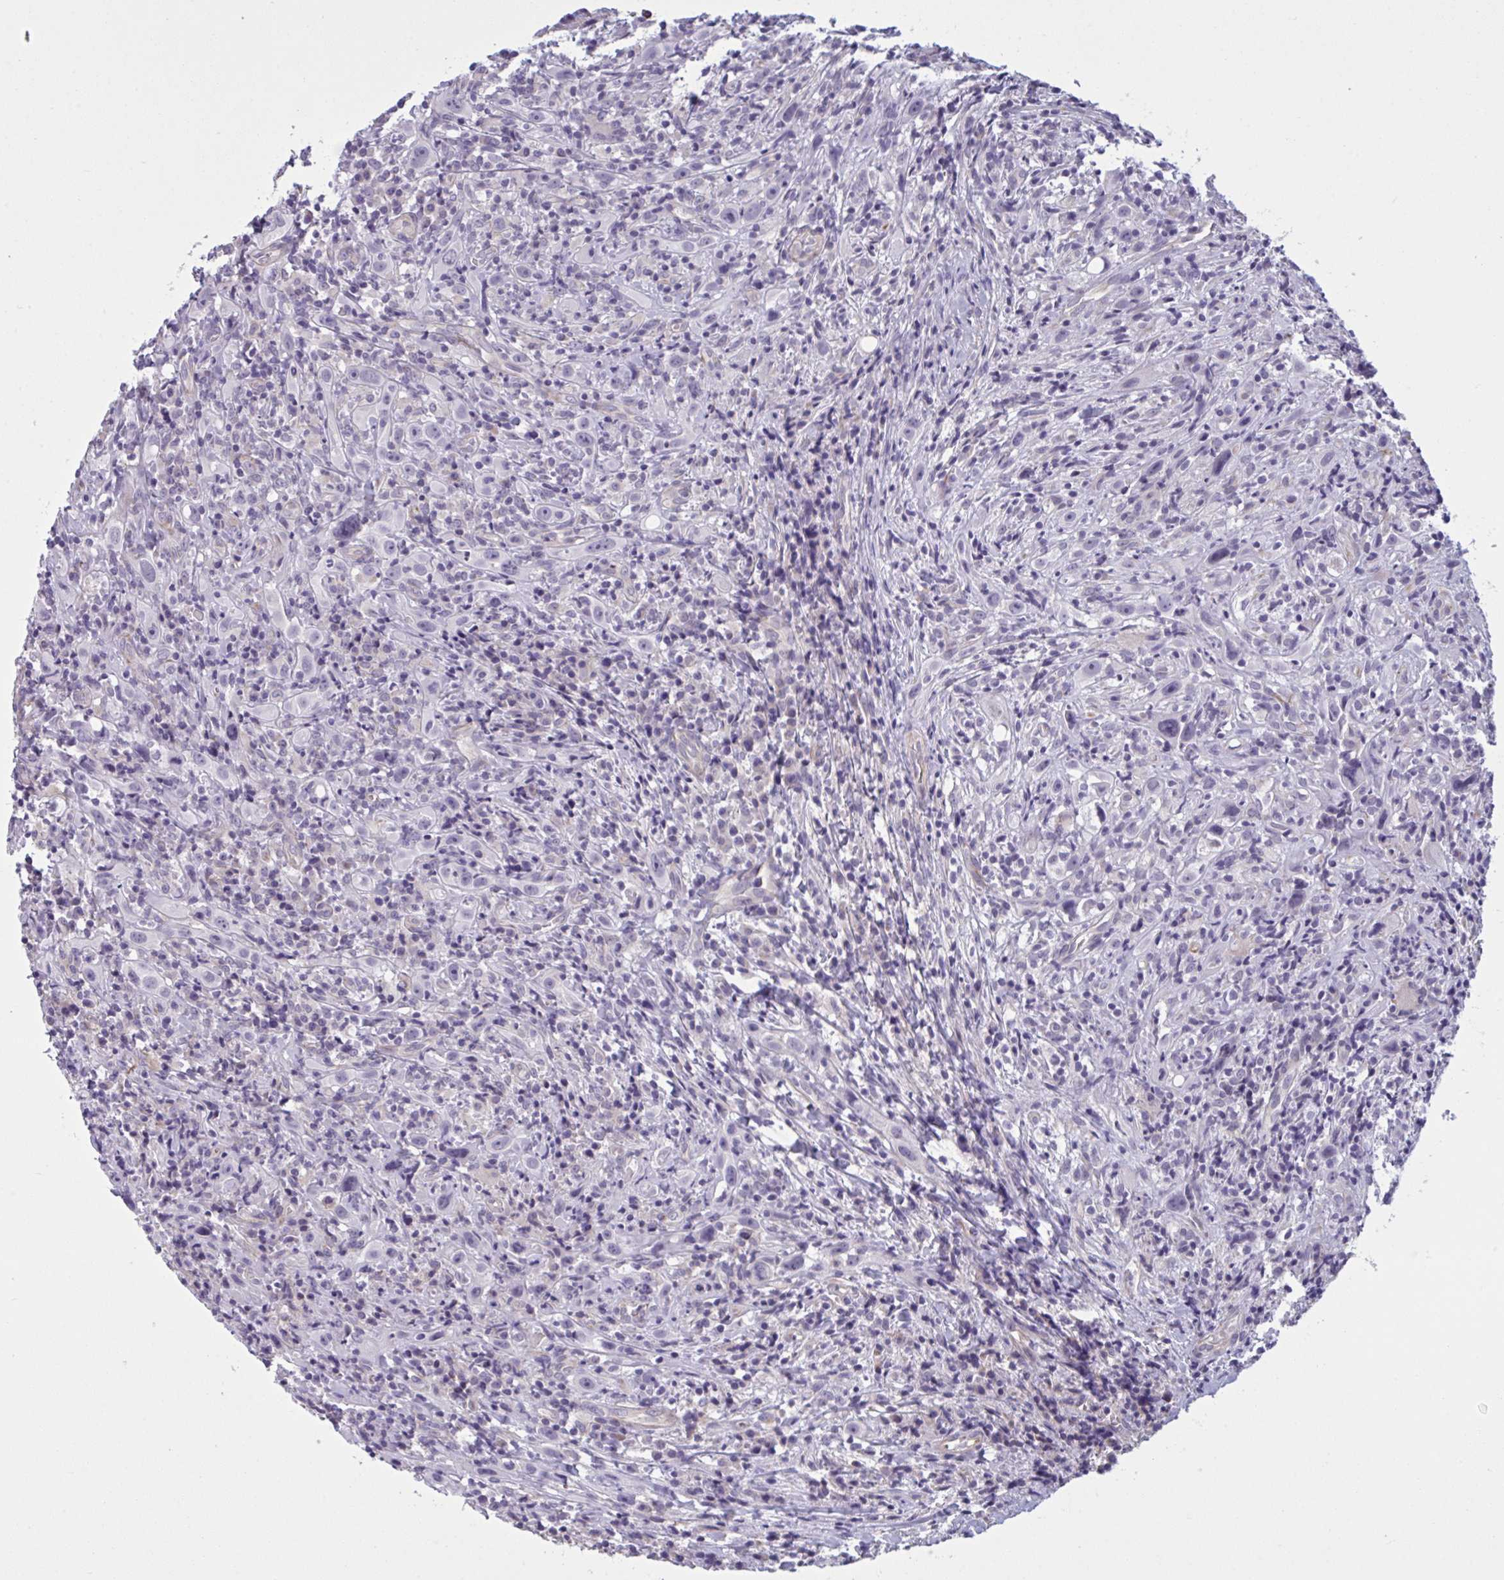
{"staining": {"intensity": "negative", "quantity": "none", "location": "none"}, "tissue": "head and neck cancer", "cell_type": "Tumor cells", "image_type": "cancer", "snomed": [{"axis": "morphology", "description": "Squamous cell carcinoma, NOS"}, {"axis": "topography", "description": "Head-Neck"}], "caption": "High power microscopy photomicrograph of an immunohistochemistry (IHC) photomicrograph of head and neck cancer, revealing no significant positivity in tumor cells.", "gene": "OR1L3", "patient": {"sex": "female", "age": 95}}